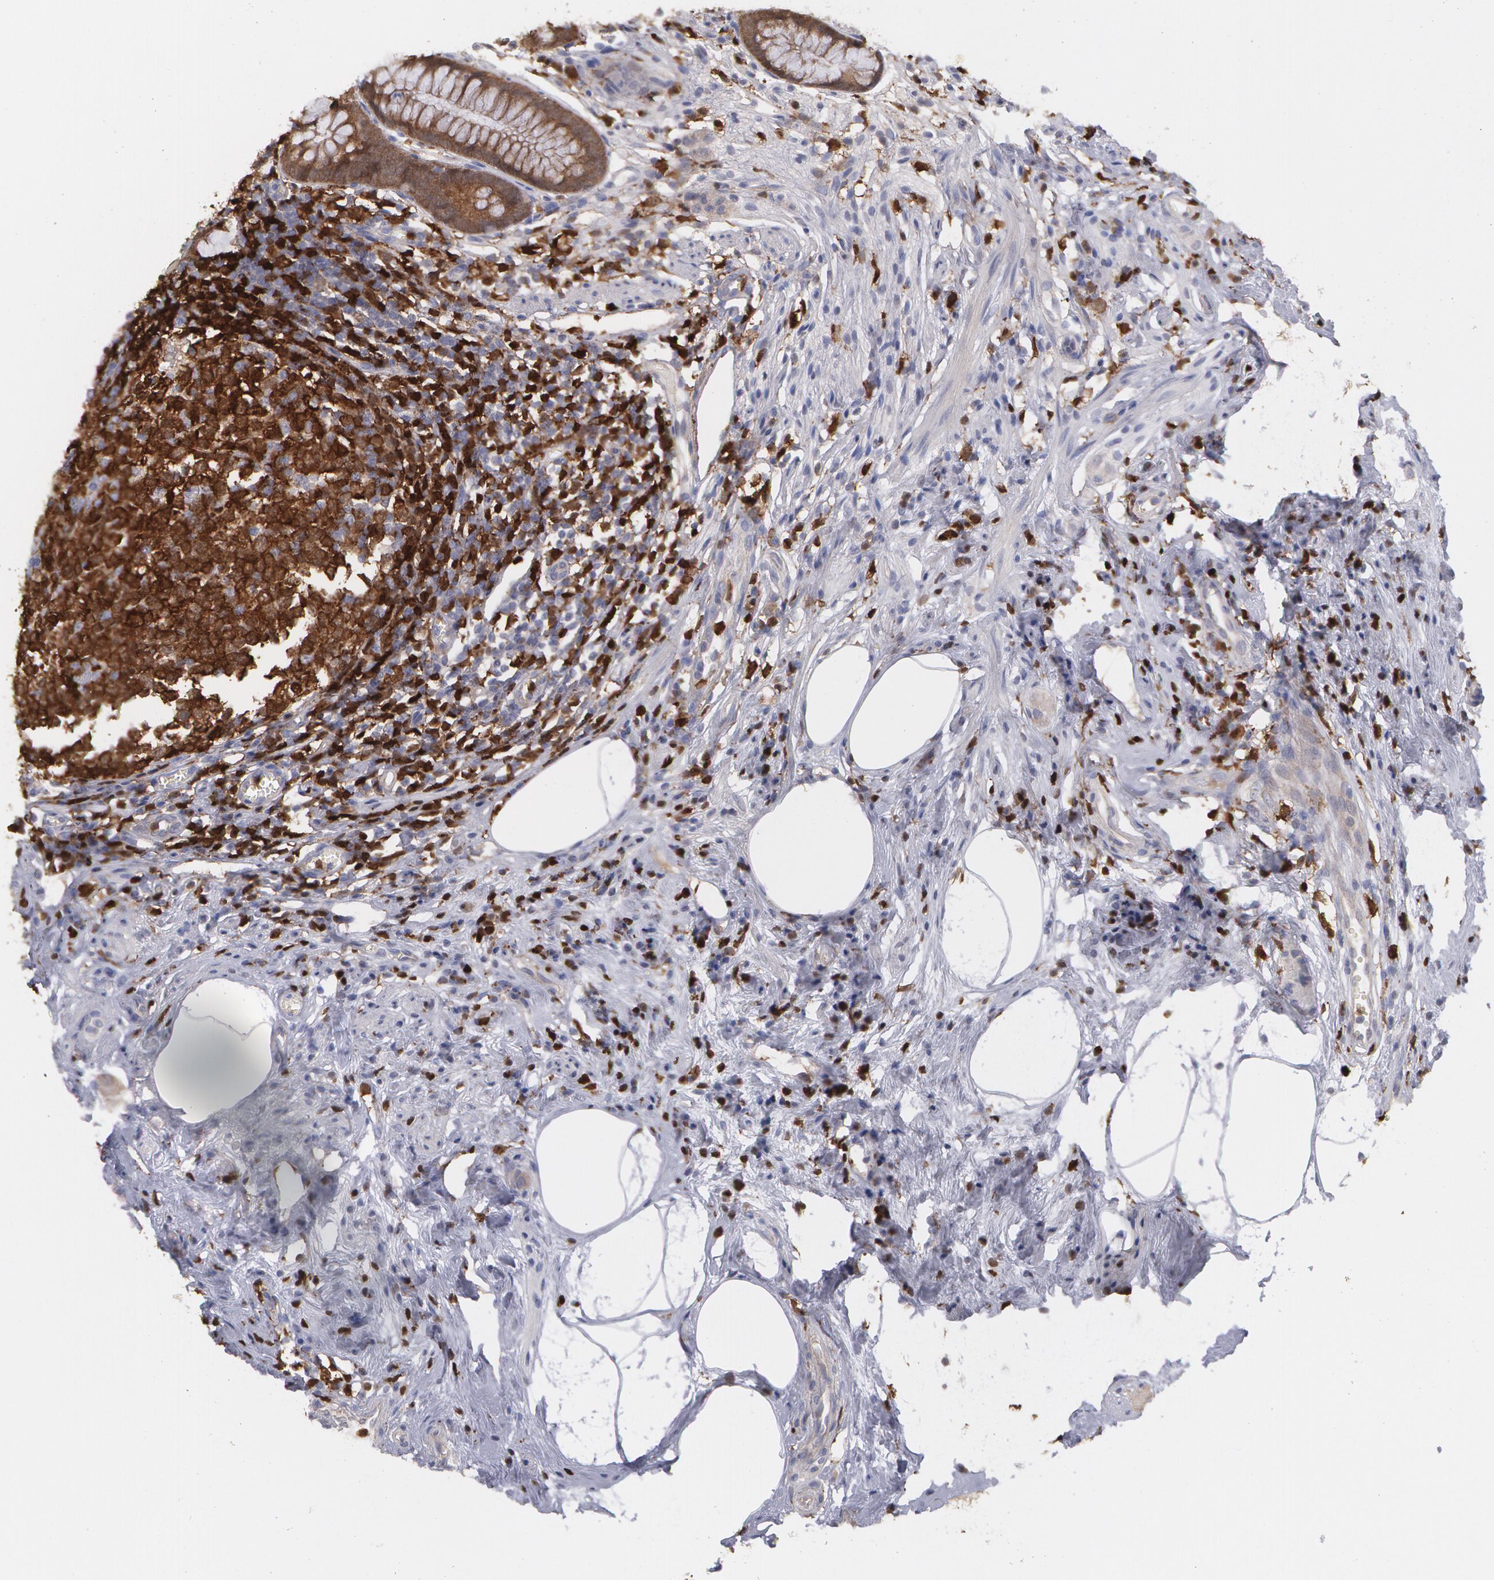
{"staining": {"intensity": "moderate", "quantity": ">75%", "location": "cytoplasmic/membranous"}, "tissue": "appendix", "cell_type": "Glandular cells", "image_type": "normal", "snomed": [{"axis": "morphology", "description": "Normal tissue, NOS"}, {"axis": "topography", "description": "Appendix"}], "caption": "Protein staining of benign appendix exhibits moderate cytoplasmic/membranous expression in about >75% of glandular cells.", "gene": "SYK", "patient": {"sex": "male", "age": 38}}